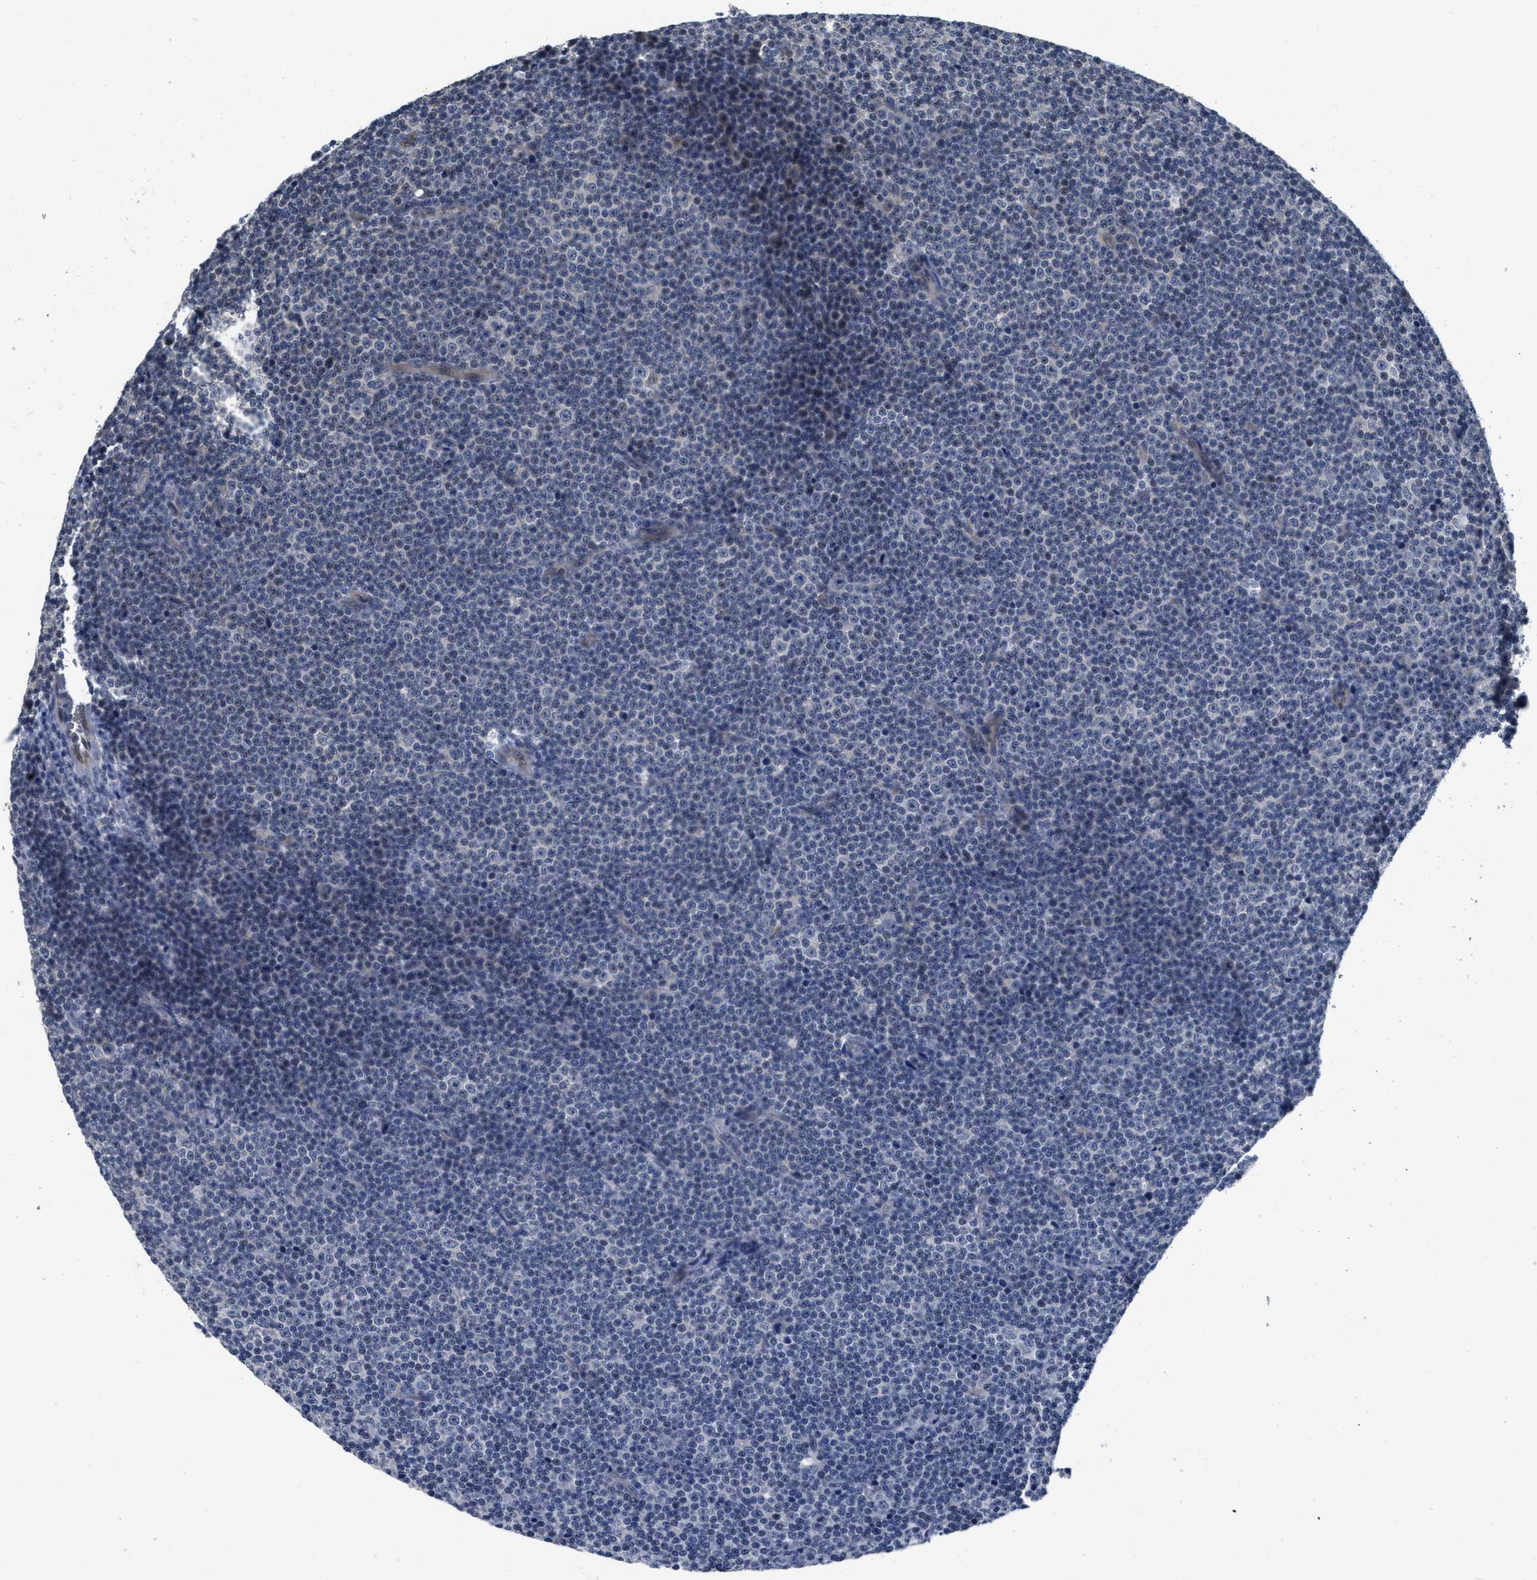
{"staining": {"intensity": "negative", "quantity": "none", "location": "none"}, "tissue": "lymphoma", "cell_type": "Tumor cells", "image_type": "cancer", "snomed": [{"axis": "morphology", "description": "Malignant lymphoma, non-Hodgkin's type, Low grade"}, {"axis": "topography", "description": "Lymph node"}], "caption": "Immunohistochemistry (IHC) histopathology image of neoplastic tissue: human lymphoma stained with DAB (3,3'-diaminobenzidine) reveals no significant protein expression in tumor cells.", "gene": "ANGPT1", "patient": {"sex": "female", "age": 67}}